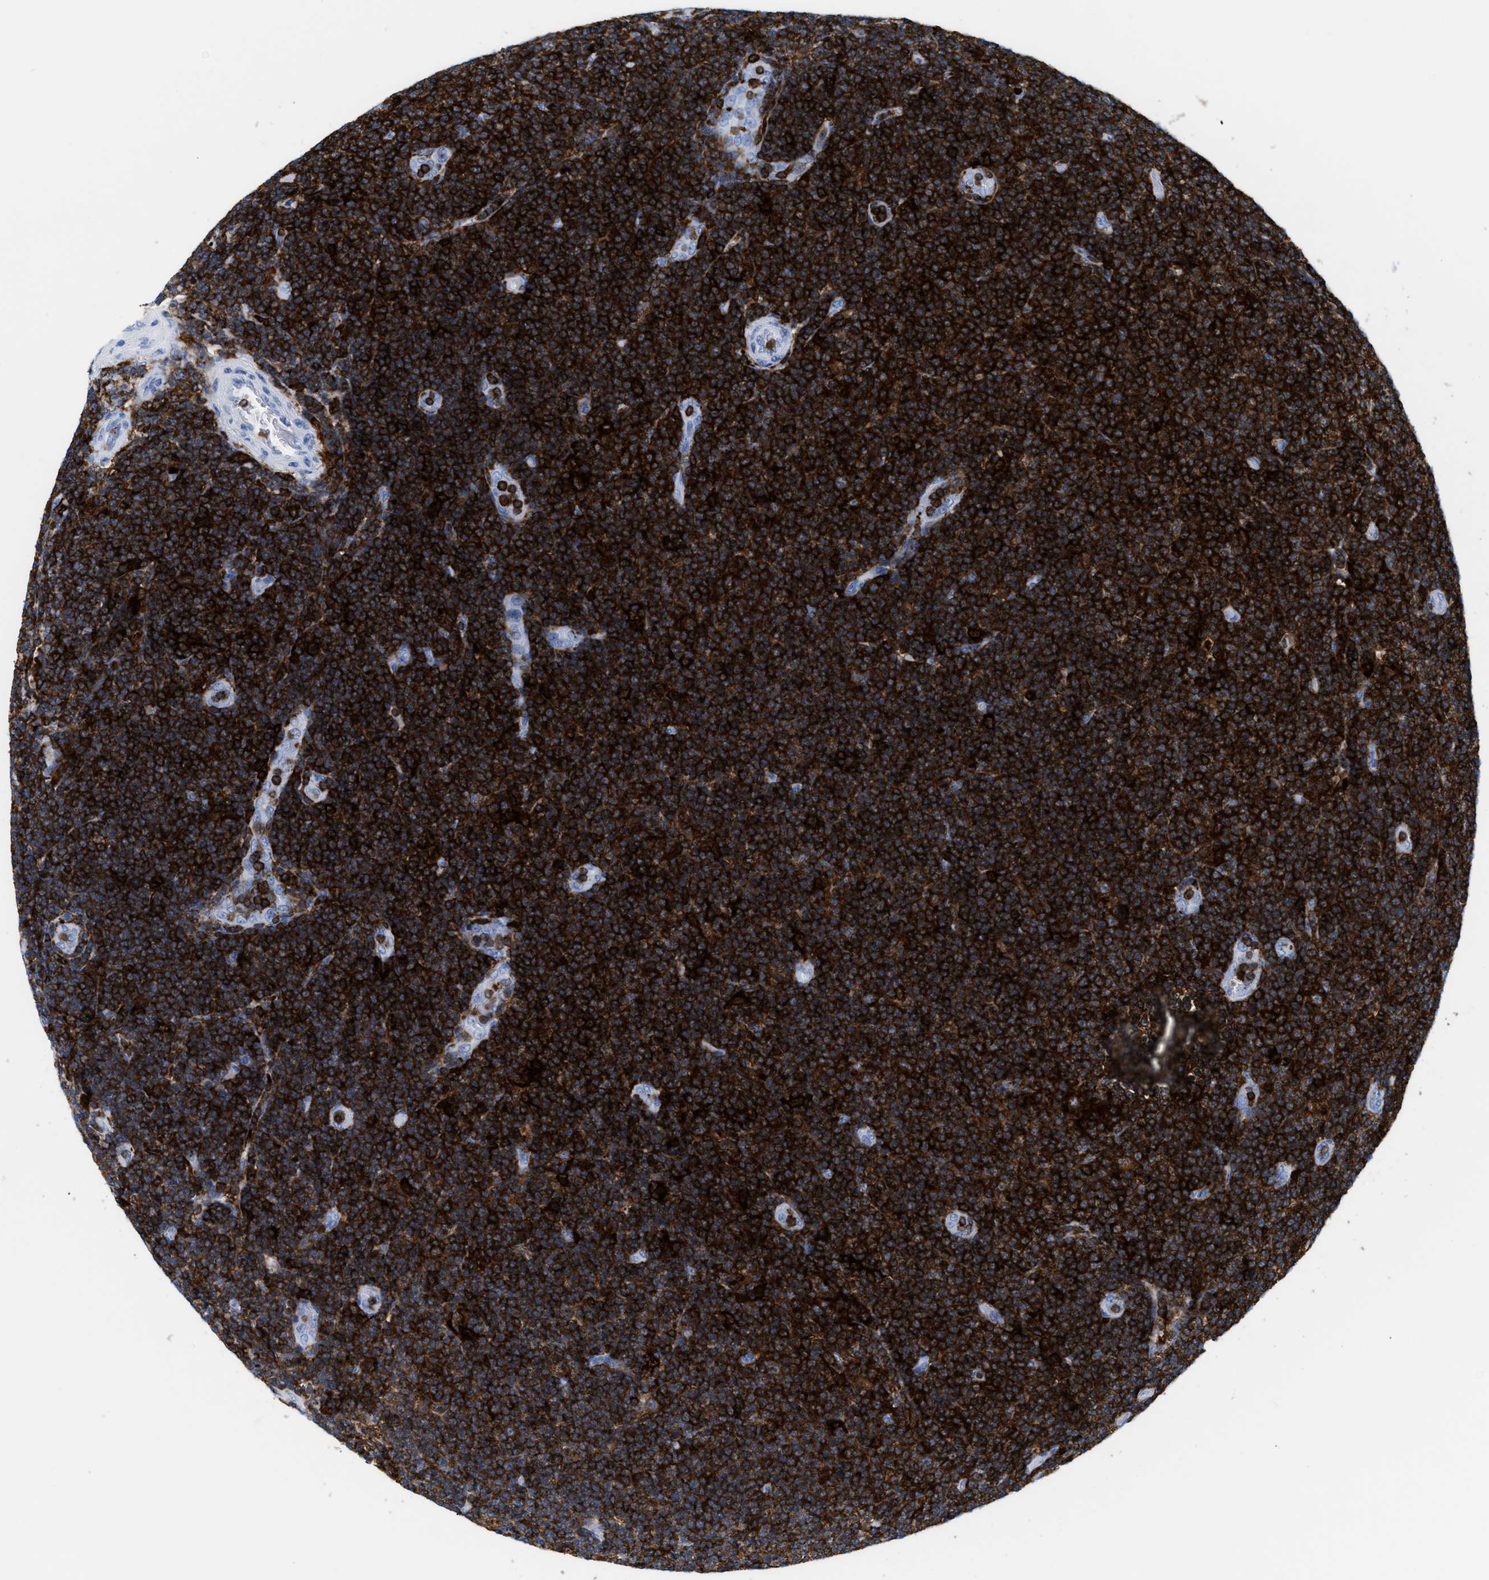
{"staining": {"intensity": "strong", "quantity": ">75%", "location": "cytoplasmic/membranous"}, "tissue": "lymphoma", "cell_type": "Tumor cells", "image_type": "cancer", "snomed": [{"axis": "morphology", "description": "Malignant lymphoma, non-Hodgkin's type, Low grade"}, {"axis": "topography", "description": "Lymph node"}], "caption": "IHC image of neoplastic tissue: lymphoma stained using immunohistochemistry exhibits high levels of strong protein expression localized specifically in the cytoplasmic/membranous of tumor cells, appearing as a cytoplasmic/membranous brown color.", "gene": "LCP1", "patient": {"sex": "male", "age": 83}}